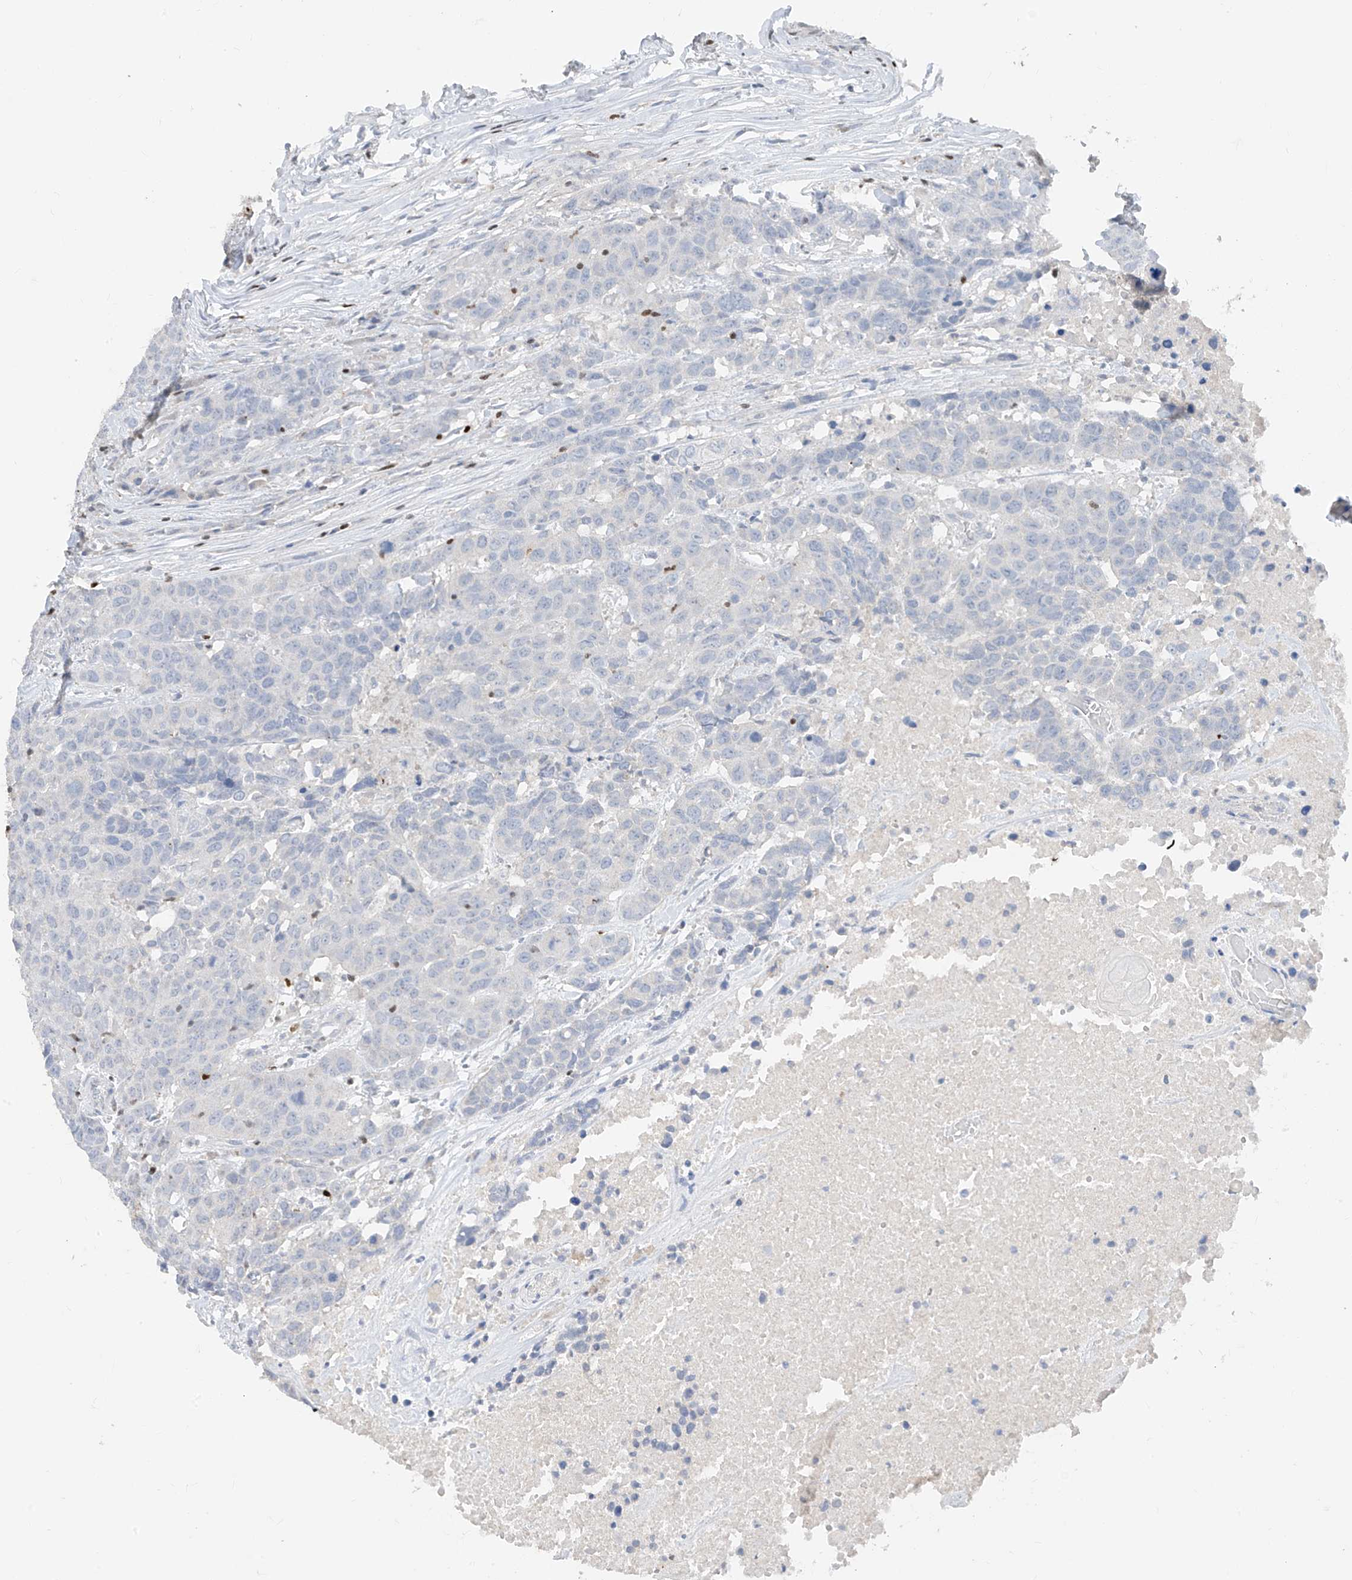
{"staining": {"intensity": "negative", "quantity": "none", "location": "none"}, "tissue": "head and neck cancer", "cell_type": "Tumor cells", "image_type": "cancer", "snomed": [{"axis": "morphology", "description": "Squamous cell carcinoma, NOS"}, {"axis": "topography", "description": "Head-Neck"}], "caption": "A high-resolution micrograph shows IHC staining of head and neck cancer, which reveals no significant expression in tumor cells.", "gene": "TBX21", "patient": {"sex": "male", "age": 66}}